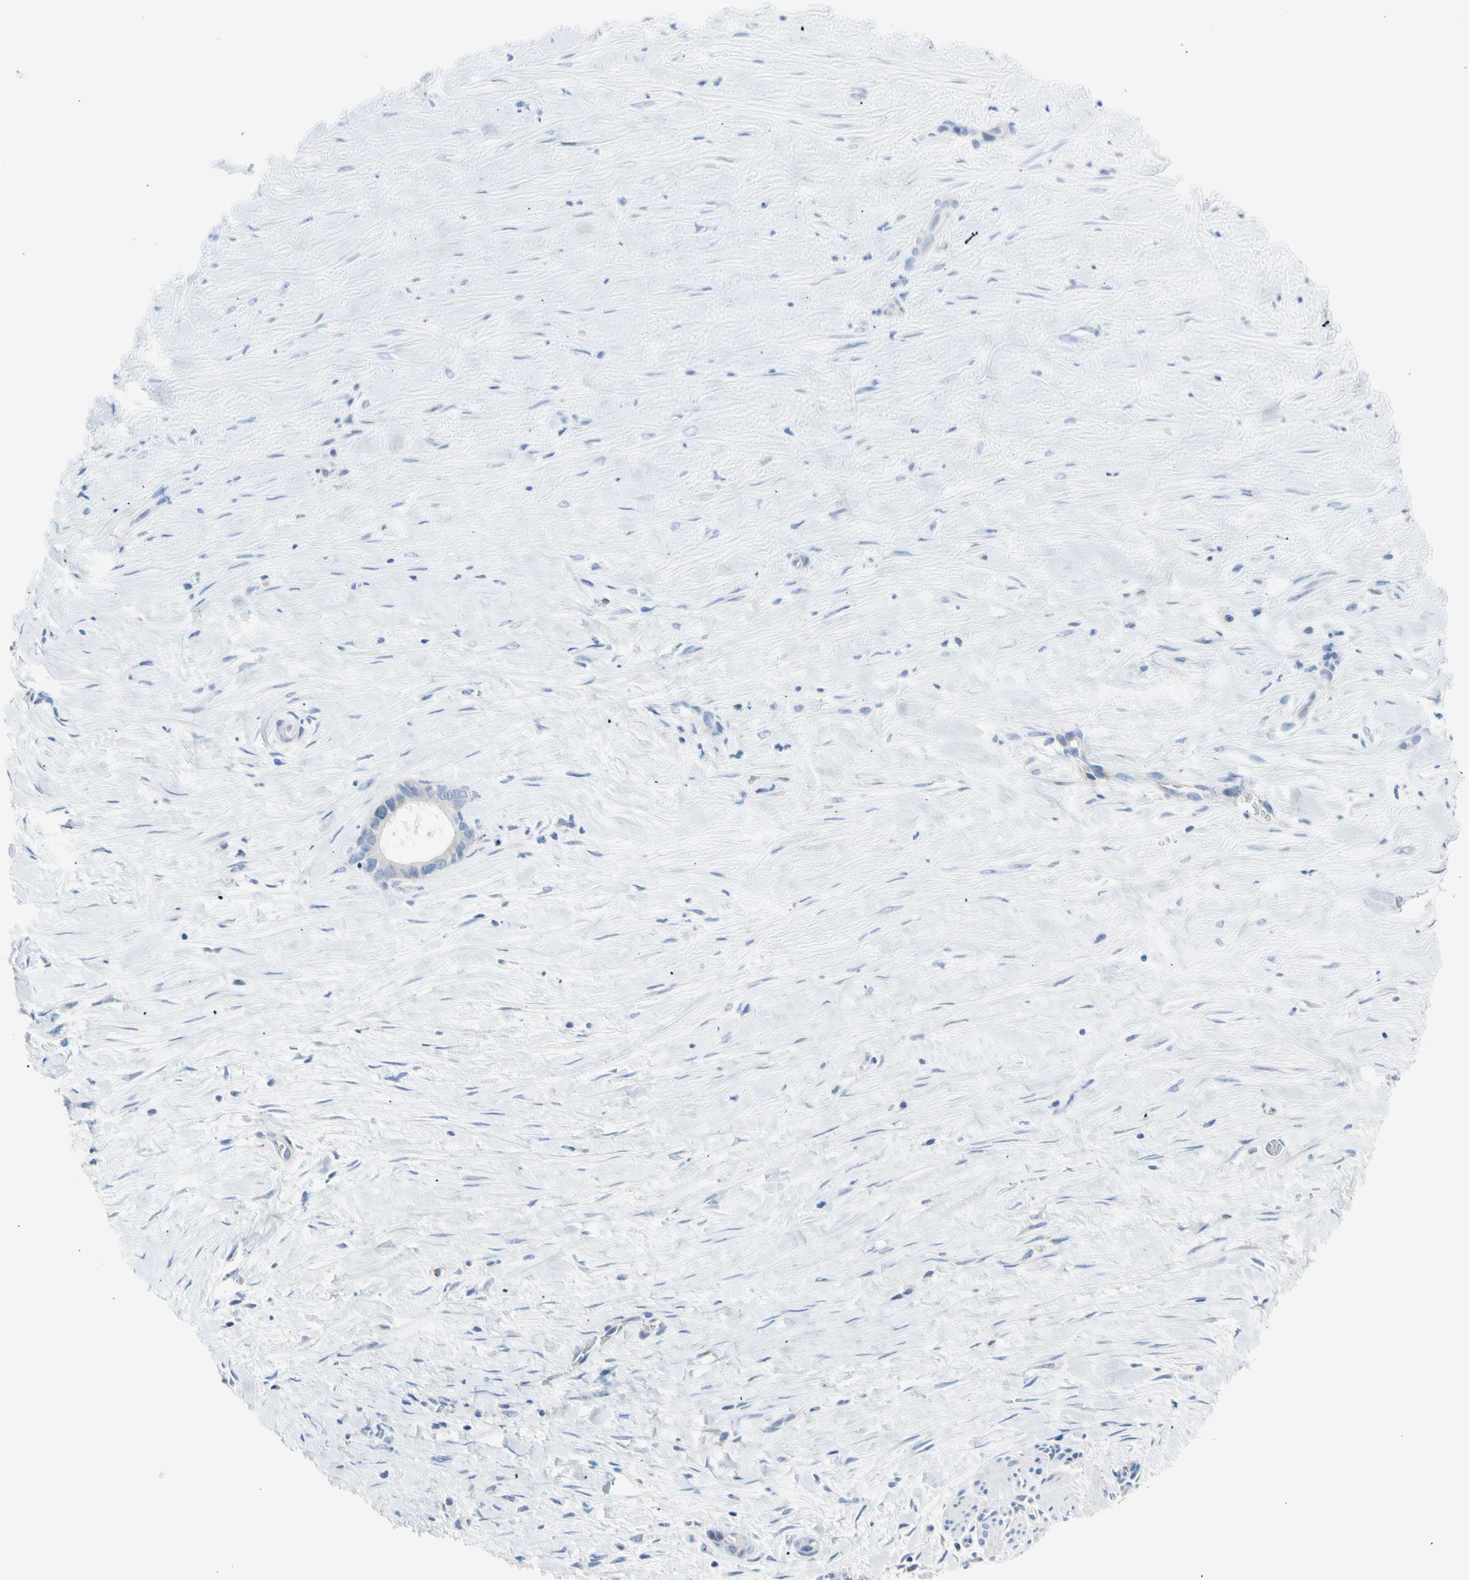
{"staining": {"intensity": "negative", "quantity": "none", "location": "none"}, "tissue": "liver cancer", "cell_type": "Tumor cells", "image_type": "cancer", "snomed": [{"axis": "morphology", "description": "Cholangiocarcinoma"}, {"axis": "topography", "description": "Liver"}], "caption": "Immunohistochemical staining of human liver cholangiocarcinoma demonstrates no significant positivity in tumor cells.", "gene": "CASQ1", "patient": {"sex": "female", "age": 55}}